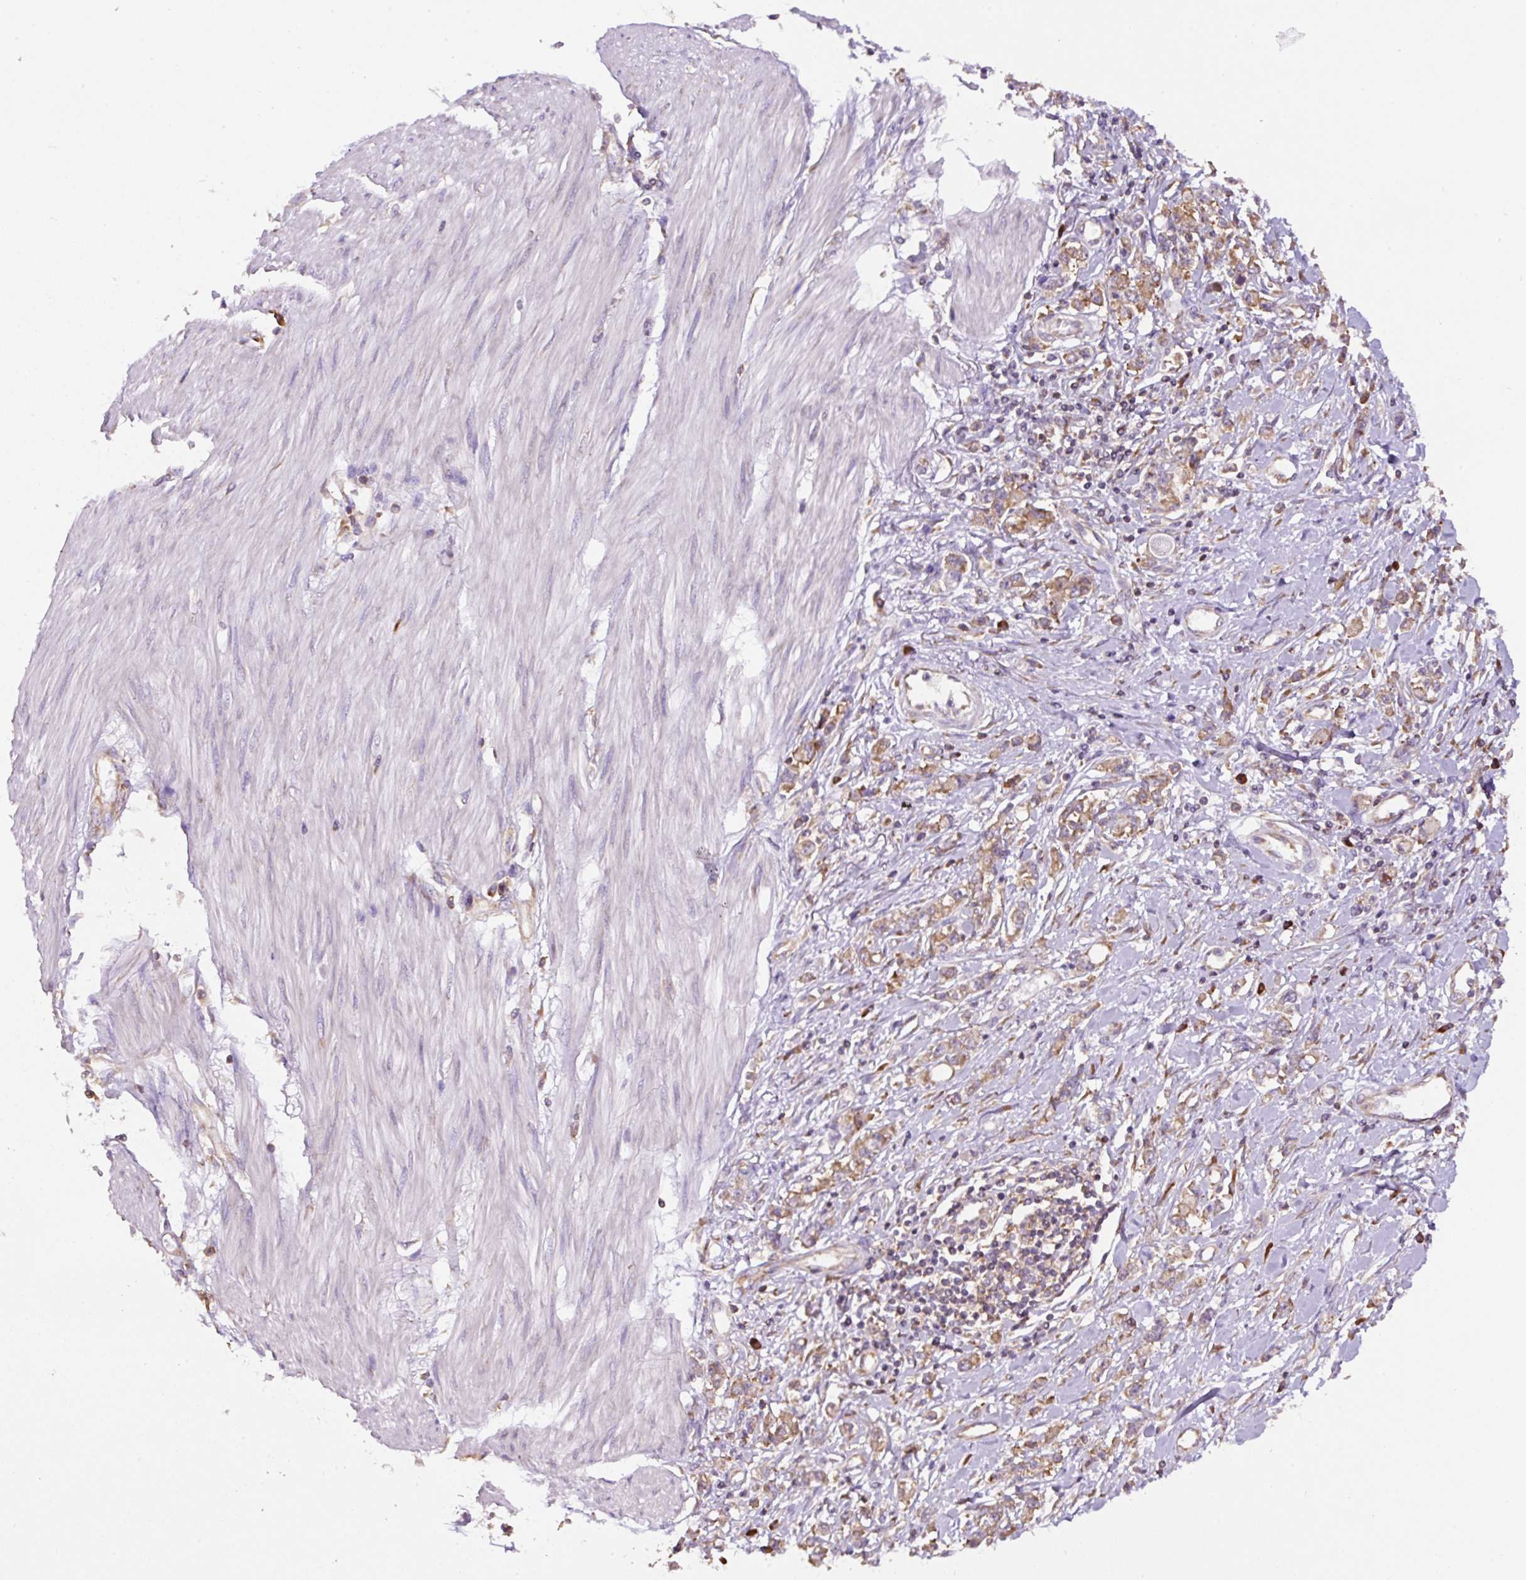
{"staining": {"intensity": "moderate", "quantity": ">75%", "location": "cytoplasmic/membranous"}, "tissue": "stomach cancer", "cell_type": "Tumor cells", "image_type": "cancer", "snomed": [{"axis": "morphology", "description": "Adenocarcinoma, NOS"}, {"axis": "topography", "description": "Stomach"}], "caption": "About >75% of tumor cells in stomach cancer (adenocarcinoma) show moderate cytoplasmic/membranous protein staining as visualized by brown immunohistochemical staining.", "gene": "RPS23", "patient": {"sex": "female", "age": 76}}